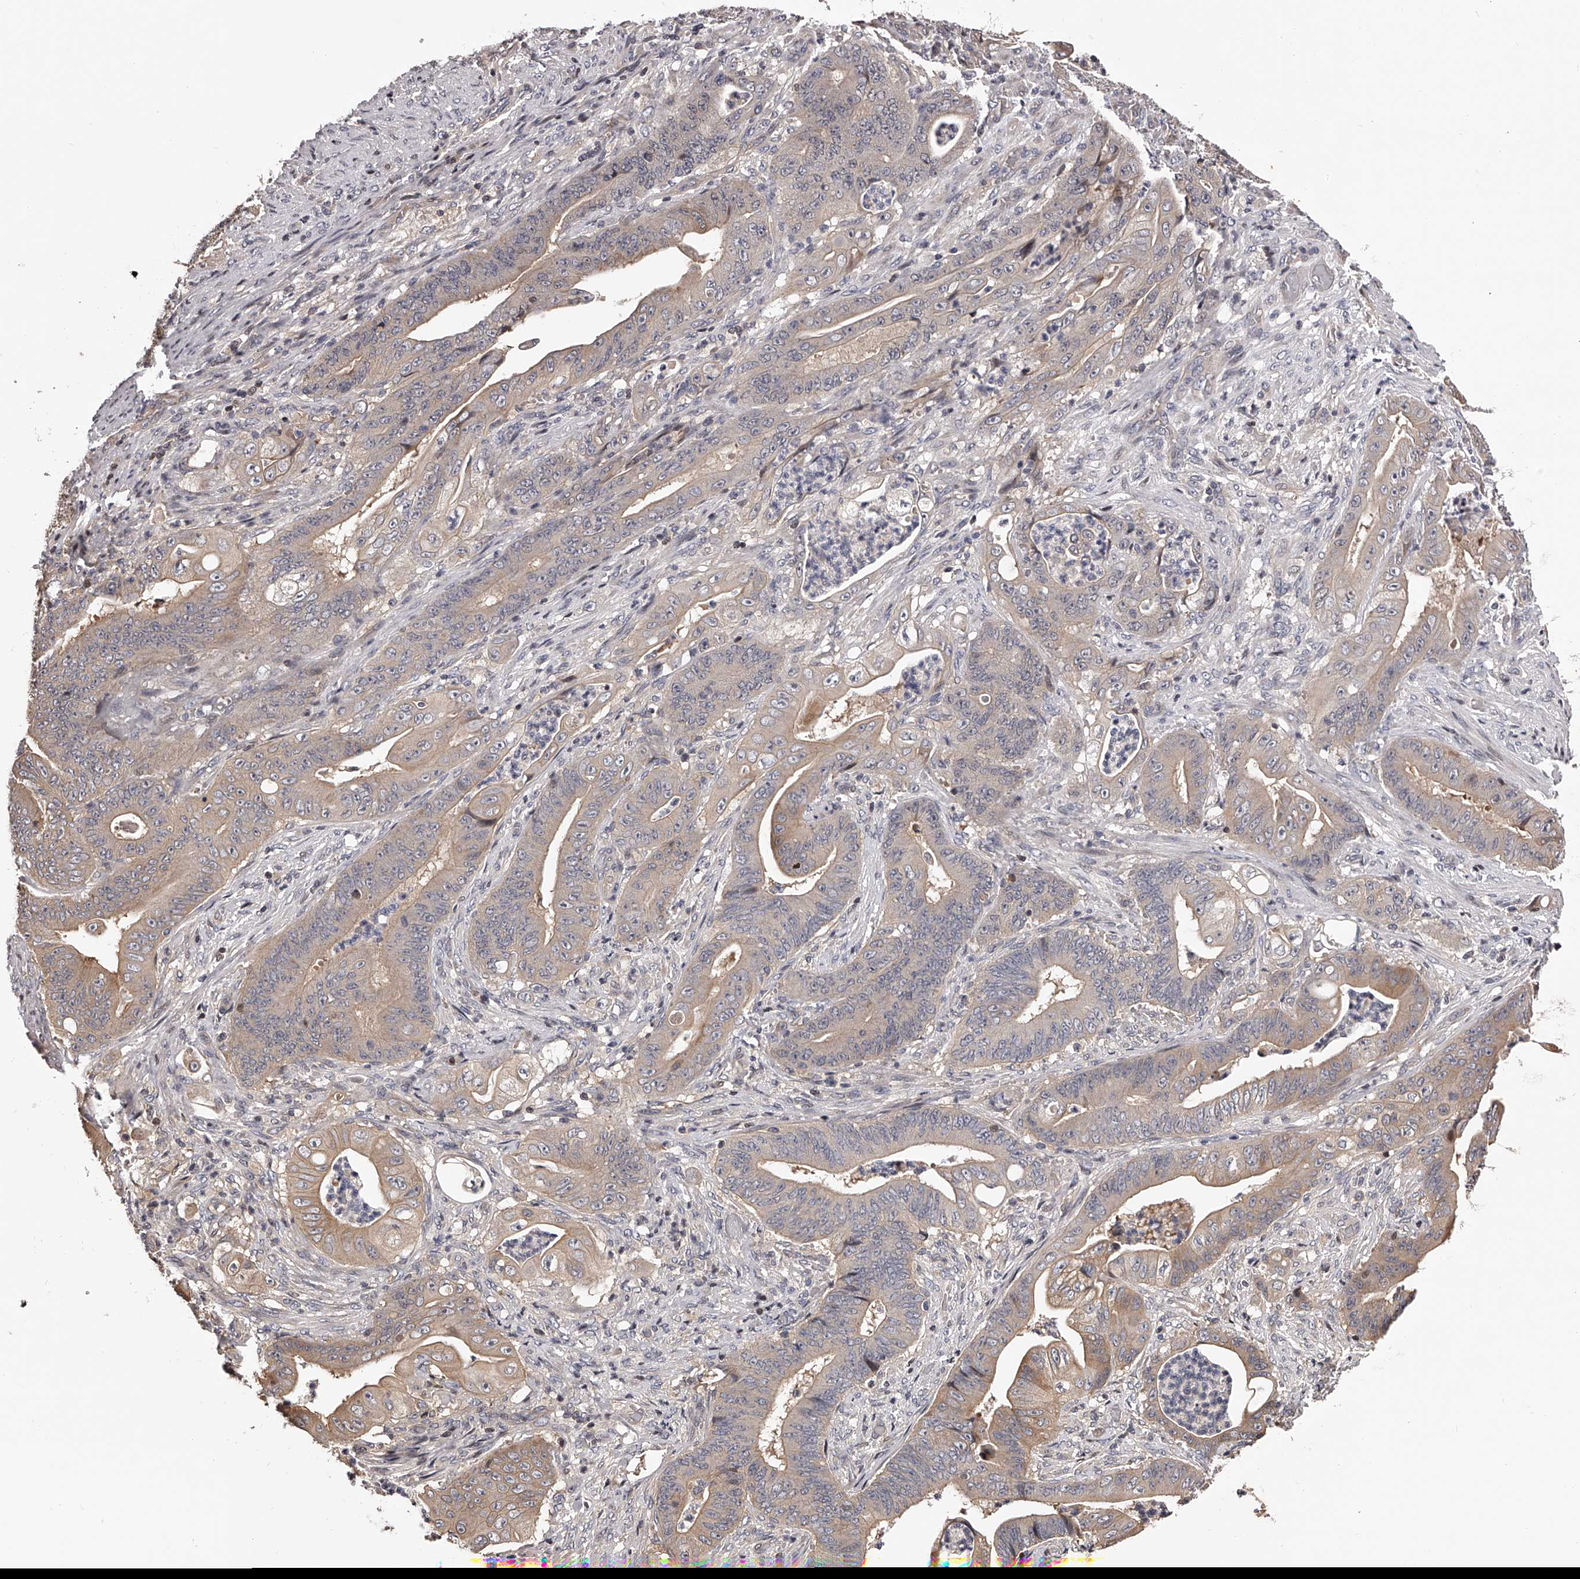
{"staining": {"intensity": "moderate", "quantity": "<25%", "location": "cytoplasmic/membranous"}, "tissue": "stomach cancer", "cell_type": "Tumor cells", "image_type": "cancer", "snomed": [{"axis": "morphology", "description": "Adenocarcinoma, NOS"}, {"axis": "topography", "description": "Stomach"}], "caption": "This is a photomicrograph of immunohistochemistry (IHC) staining of adenocarcinoma (stomach), which shows moderate positivity in the cytoplasmic/membranous of tumor cells.", "gene": "PFDN2", "patient": {"sex": "female", "age": 73}}